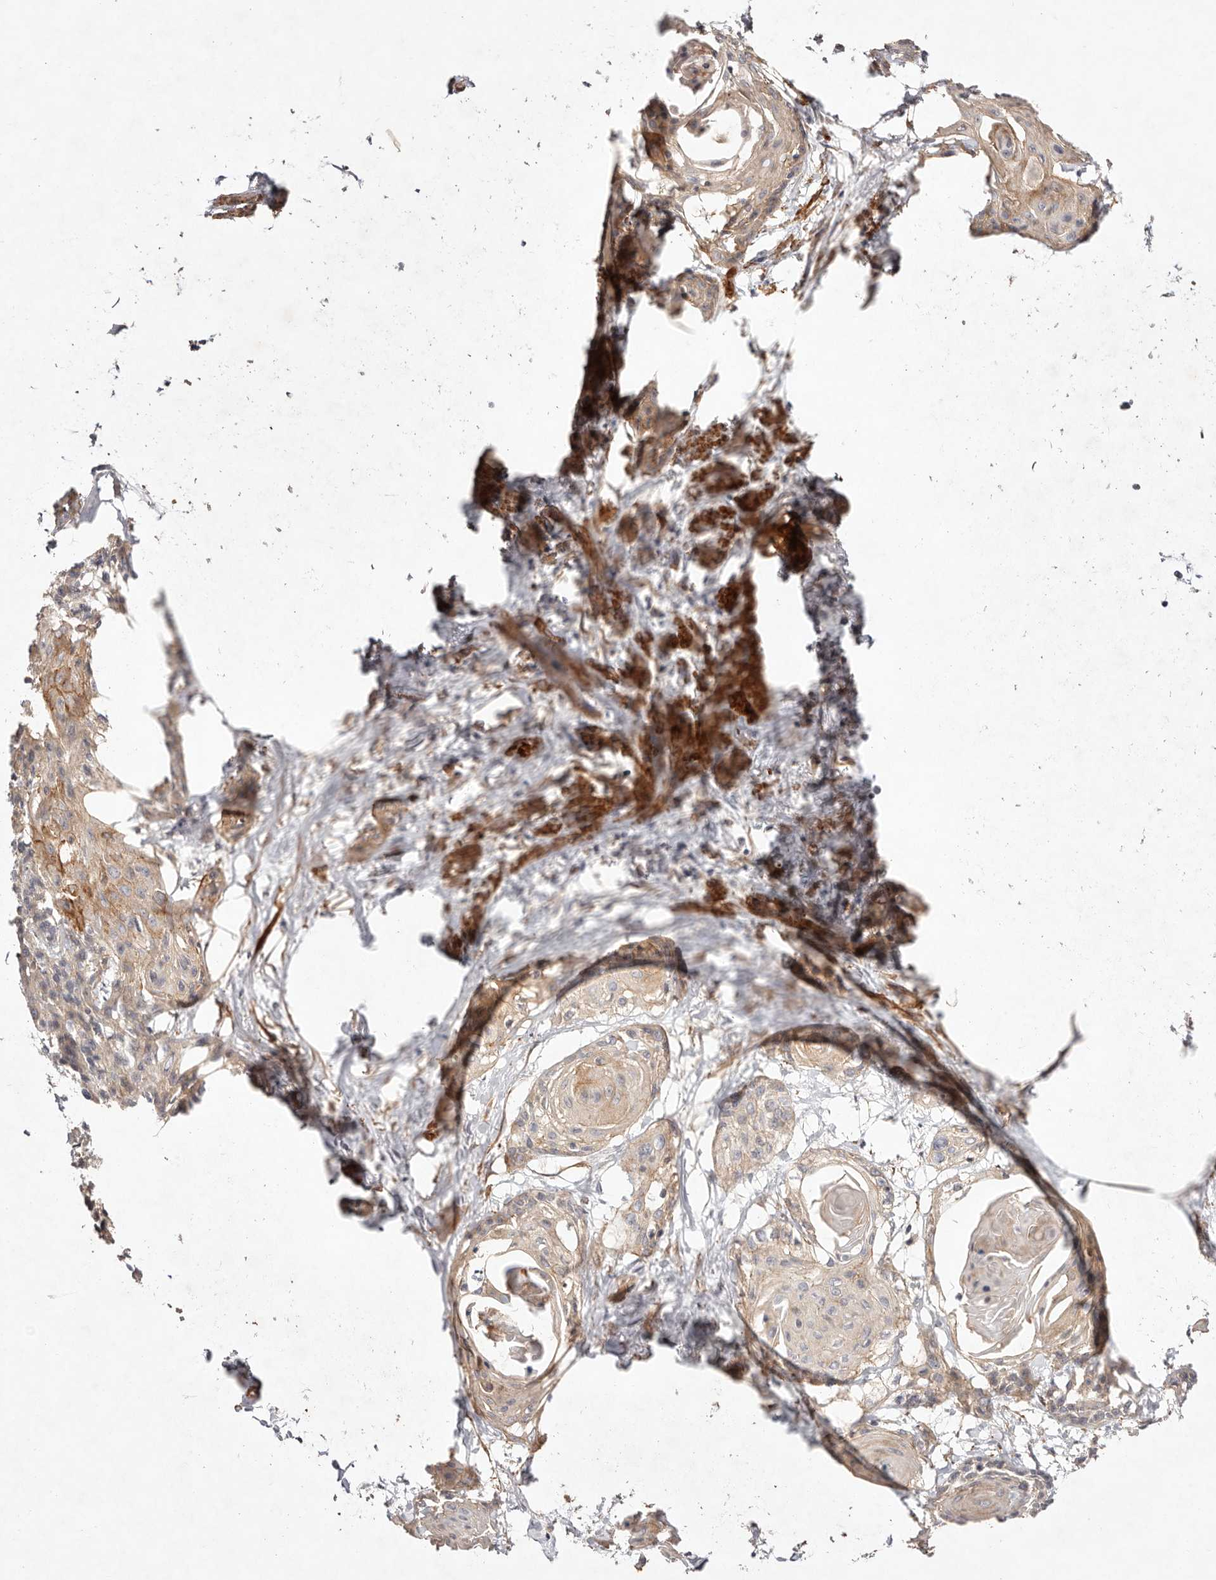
{"staining": {"intensity": "weak", "quantity": "25%-75%", "location": "cytoplasmic/membranous"}, "tissue": "cervical cancer", "cell_type": "Tumor cells", "image_type": "cancer", "snomed": [{"axis": "morphology", "description": "Squamous cell carcinoma, NOS"}, {"axis": "topography", "description": "Cervix"}], "caption": "High-power microscopy captured an immunohistochemistry (IHC) micrograph of squamous cell carcinoma (cervical), revealing weak cytoplasmic/membranous positivity in about 25%-75% of tumor cells. (IHC, brightfield microscopy, high magnification).", "gene": "MTMR11", "patient": {"sex": "female", "age": 57}}